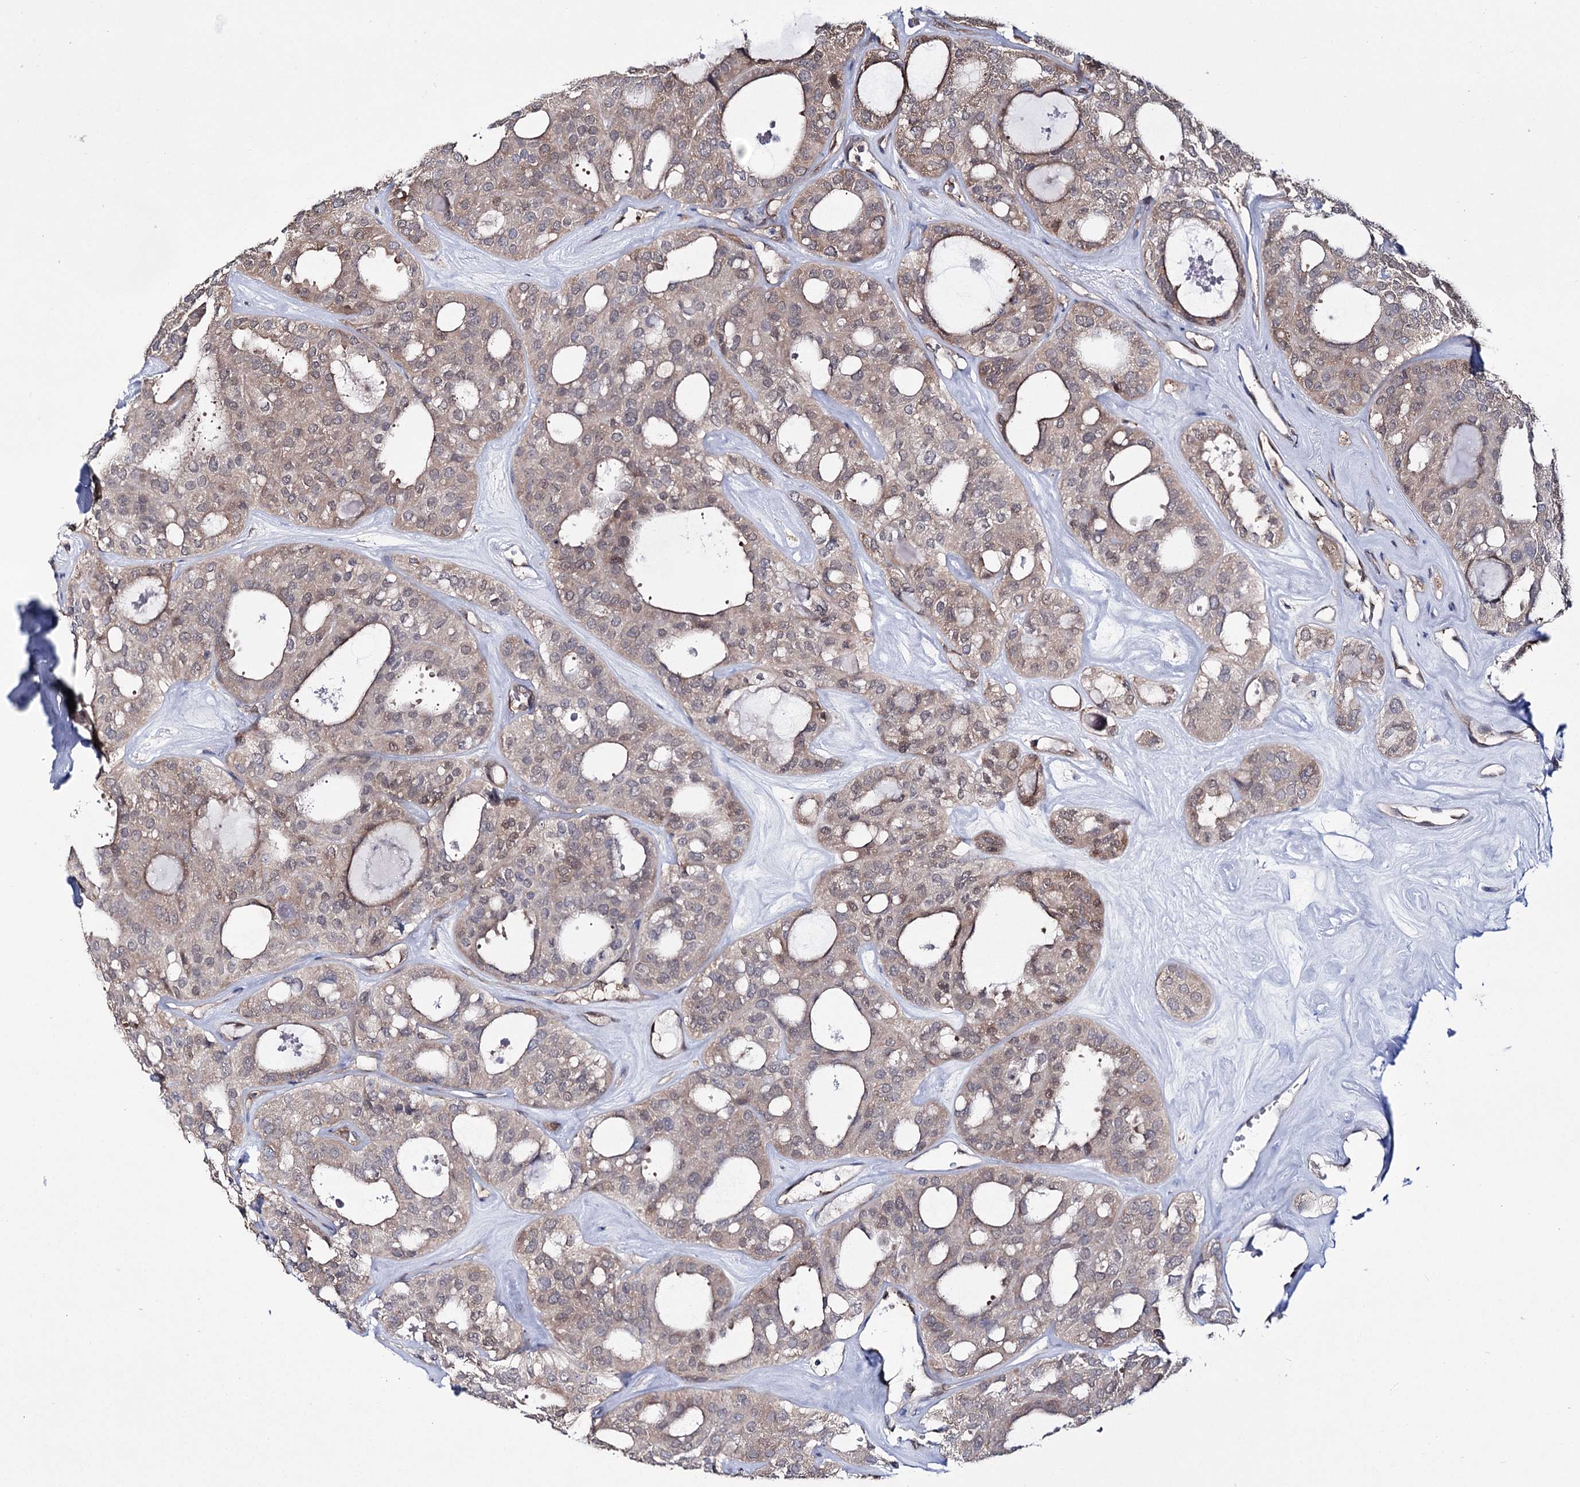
{"staining": {"intensity": "moderate", "quantity": ">75%", "location": "cytoplasmic/membranous,nuclear"}, "tissue": "thyroid cancer", "cell_type": "Tumor cells", "image_type": "cancer", "snomed": [{"axis": "morphology", "description": "Follicular adenoma carcinoma, NOS"}, {"axis": "topography", "description": "Thyroid gland"}], "caption": "Thyroid cancer (follicular adenoma carcinoma) stained with DAB (3,3'-diaminobenzidine) immunohistochemistry demonstrates medium levels of moderate cytoplasmic/membranous and nuclear staining in approximately >75% of tumor cells.", "gene": "PTER", "patient": {"sex": "male", "age": 75}}